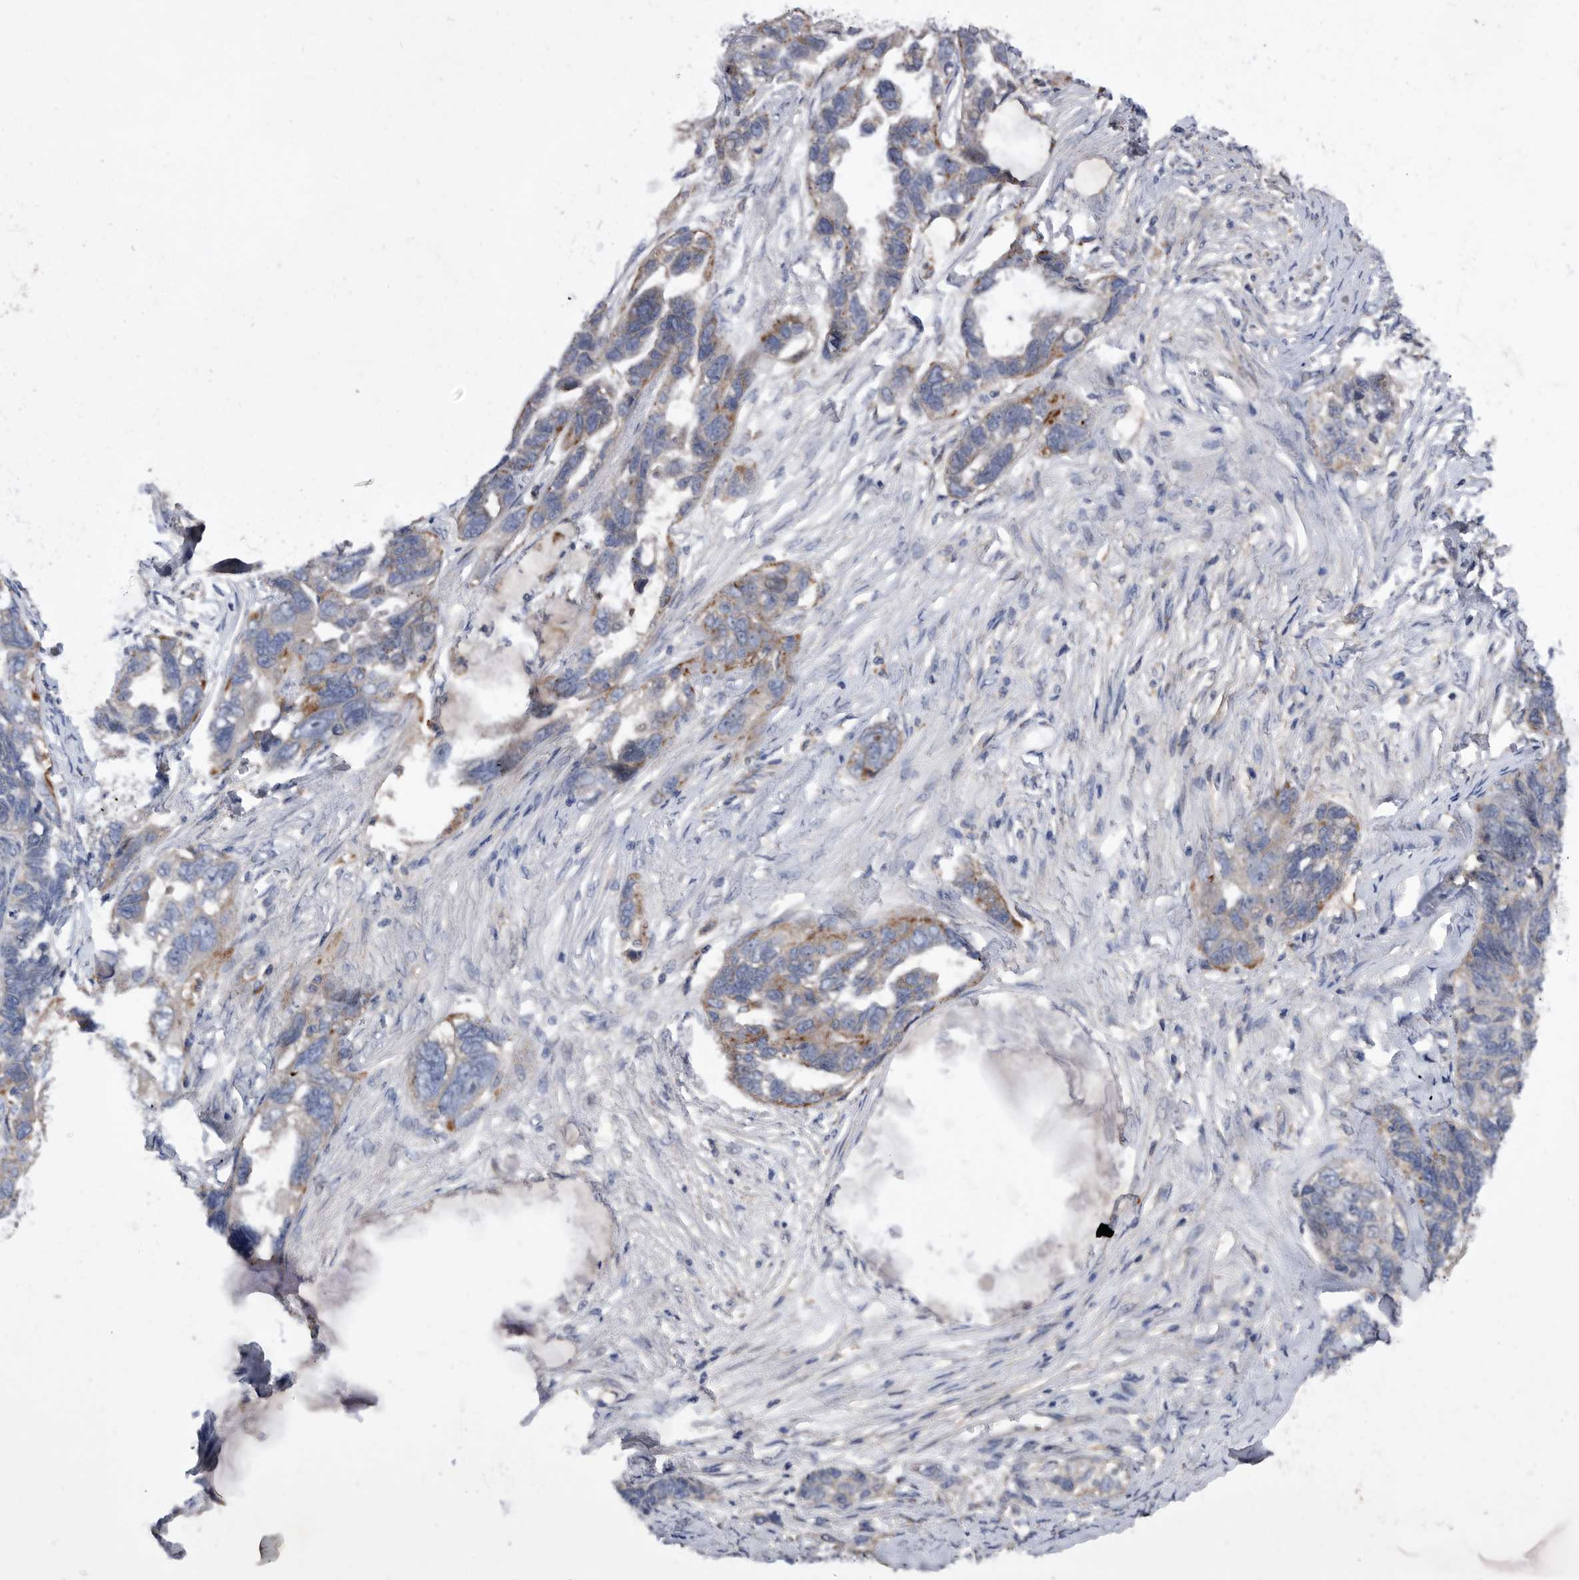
{"staining": {"intensity": "moderate", "quantity": "<25%", "location": "cytoplasmic/membranous"}, "tissue": "ovarian cancer", "cell_type": "Tumor cells", "image_type": "cancer", "snomed": [{"axis": "morphology", "description": "Cystadenocarcinoma, serous, NOS"}, {"axis": "topography", "description": "Ovary"}], "caption": "Moderate cytoplasmic/membranous protein staining is present in about <25% of tumor cells in ovarian cancer.", "gene": "BAIAP3", "patient": {"sex": "female", "age": 79}}